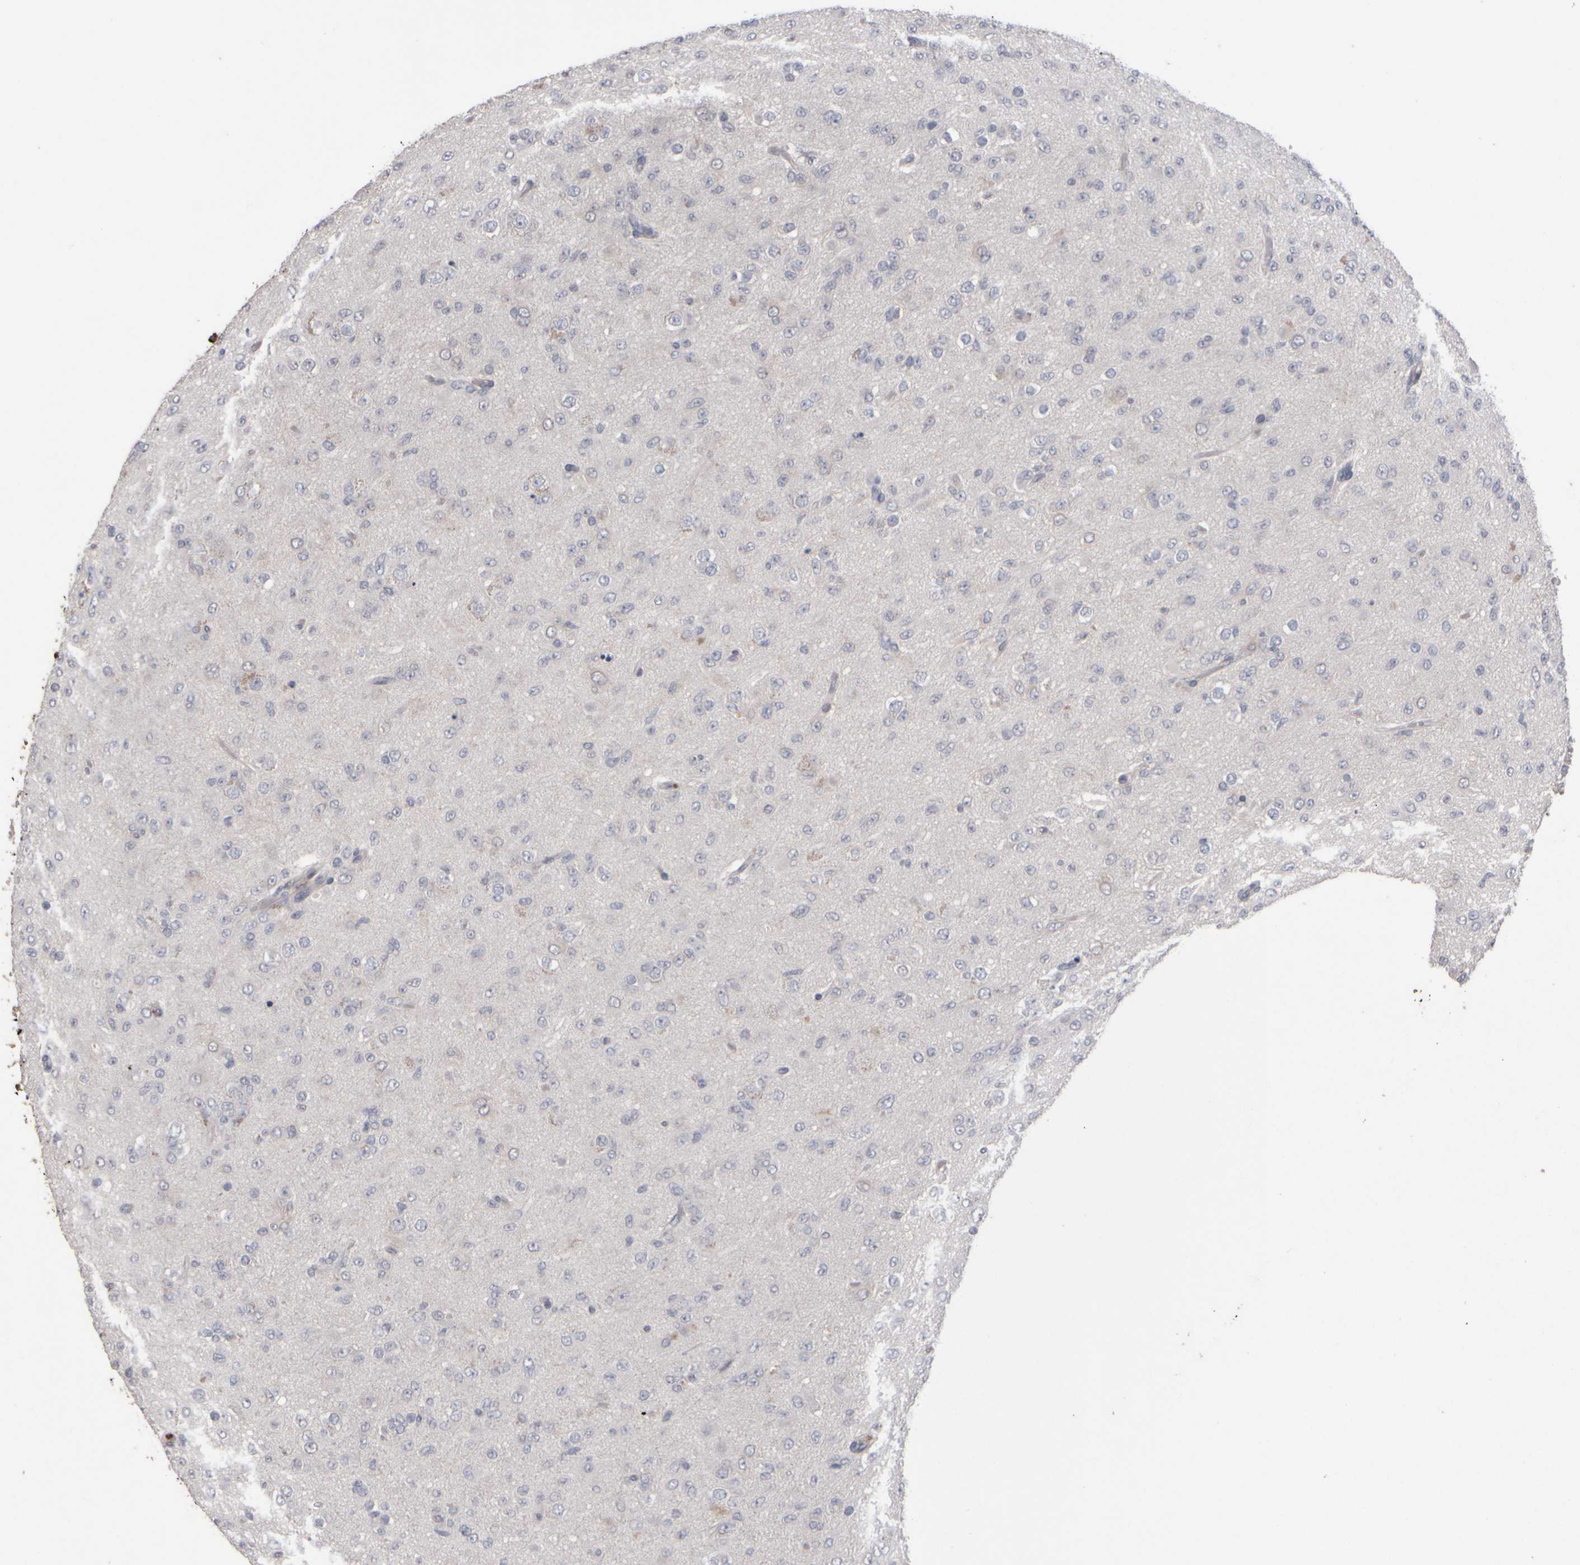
{"staining": {"intensity": "negative", "quantity": "none", "location": "none"}, "tissue": "glioma", "cell_type": "Tumor cells", "image_type": "cancer", "snomed": [{"axis": "morphology", "description": "Glioma, malignant, Low grade"}, {"axis": "topography", "description": "Brain"}], "caption": "The immunohistochemistry (IHC) micrograph has no significant positivity in tumor cells of low-grade glioma (malignant) tissue.", "gene": "EPHX2", "patient": {"sex": "male", "age": 65}}